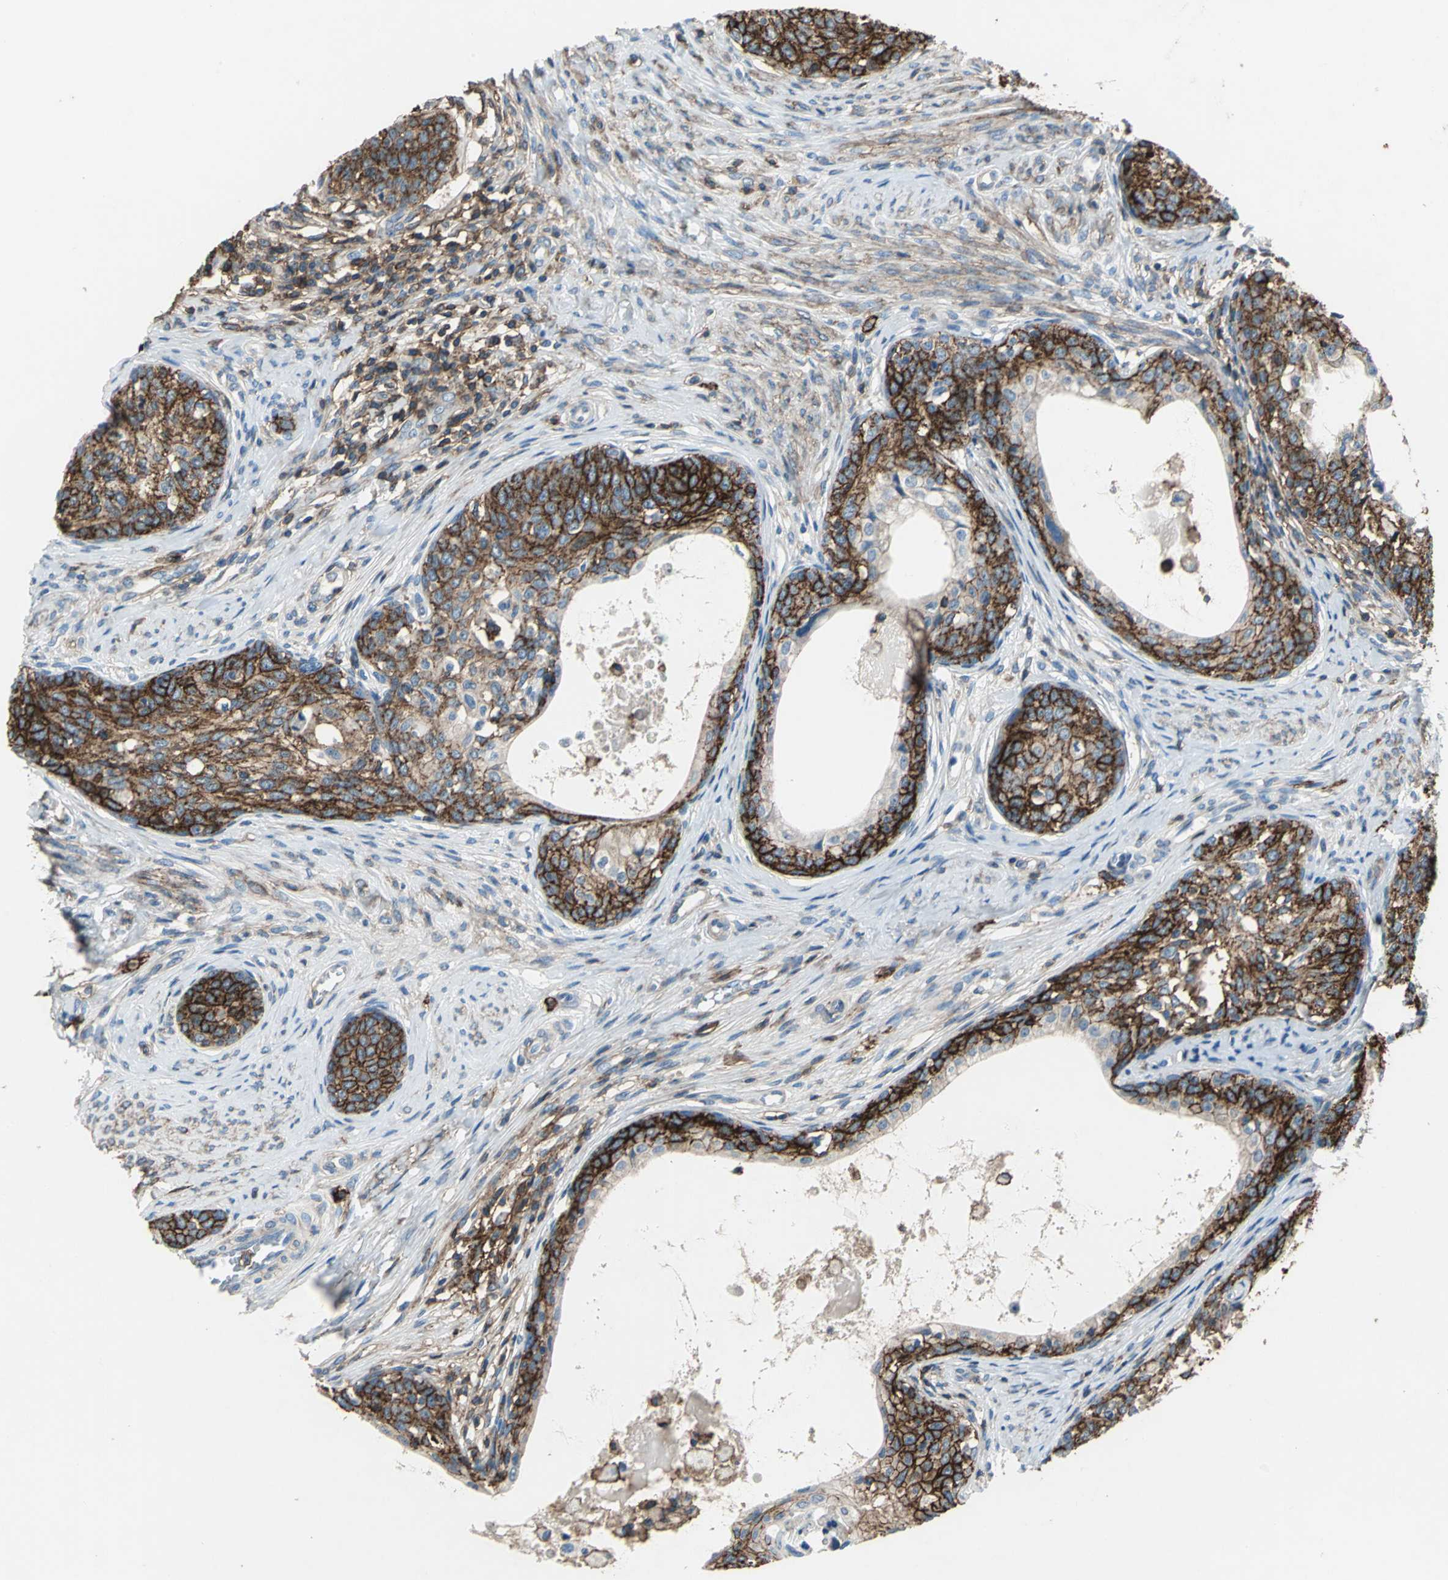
{"staining": {"intensity": "strong", "quantity": ">75%", "location": "cytoplasmic/membranous"}, "tissue": "cervical cancer", "cell_type": "Tumor cells", "image_type": "cancer", "snomed": [{"axis": "morphology", "description": "Squamous cell carcinoma, NOS"}, {"axis": "morphology", "description": "Adenocarcinoma, NOS"}, {"axis": "topography", "description": "Cervix"}], "caption": "Brown immunohistochemical staining in adenocarcinoma (cervical) demonstrates strong cytoplasmic/membranous staining in about >75% of tumor cells.", "gene": "CD44", "patient": {"sex": "female", "age": 52}}